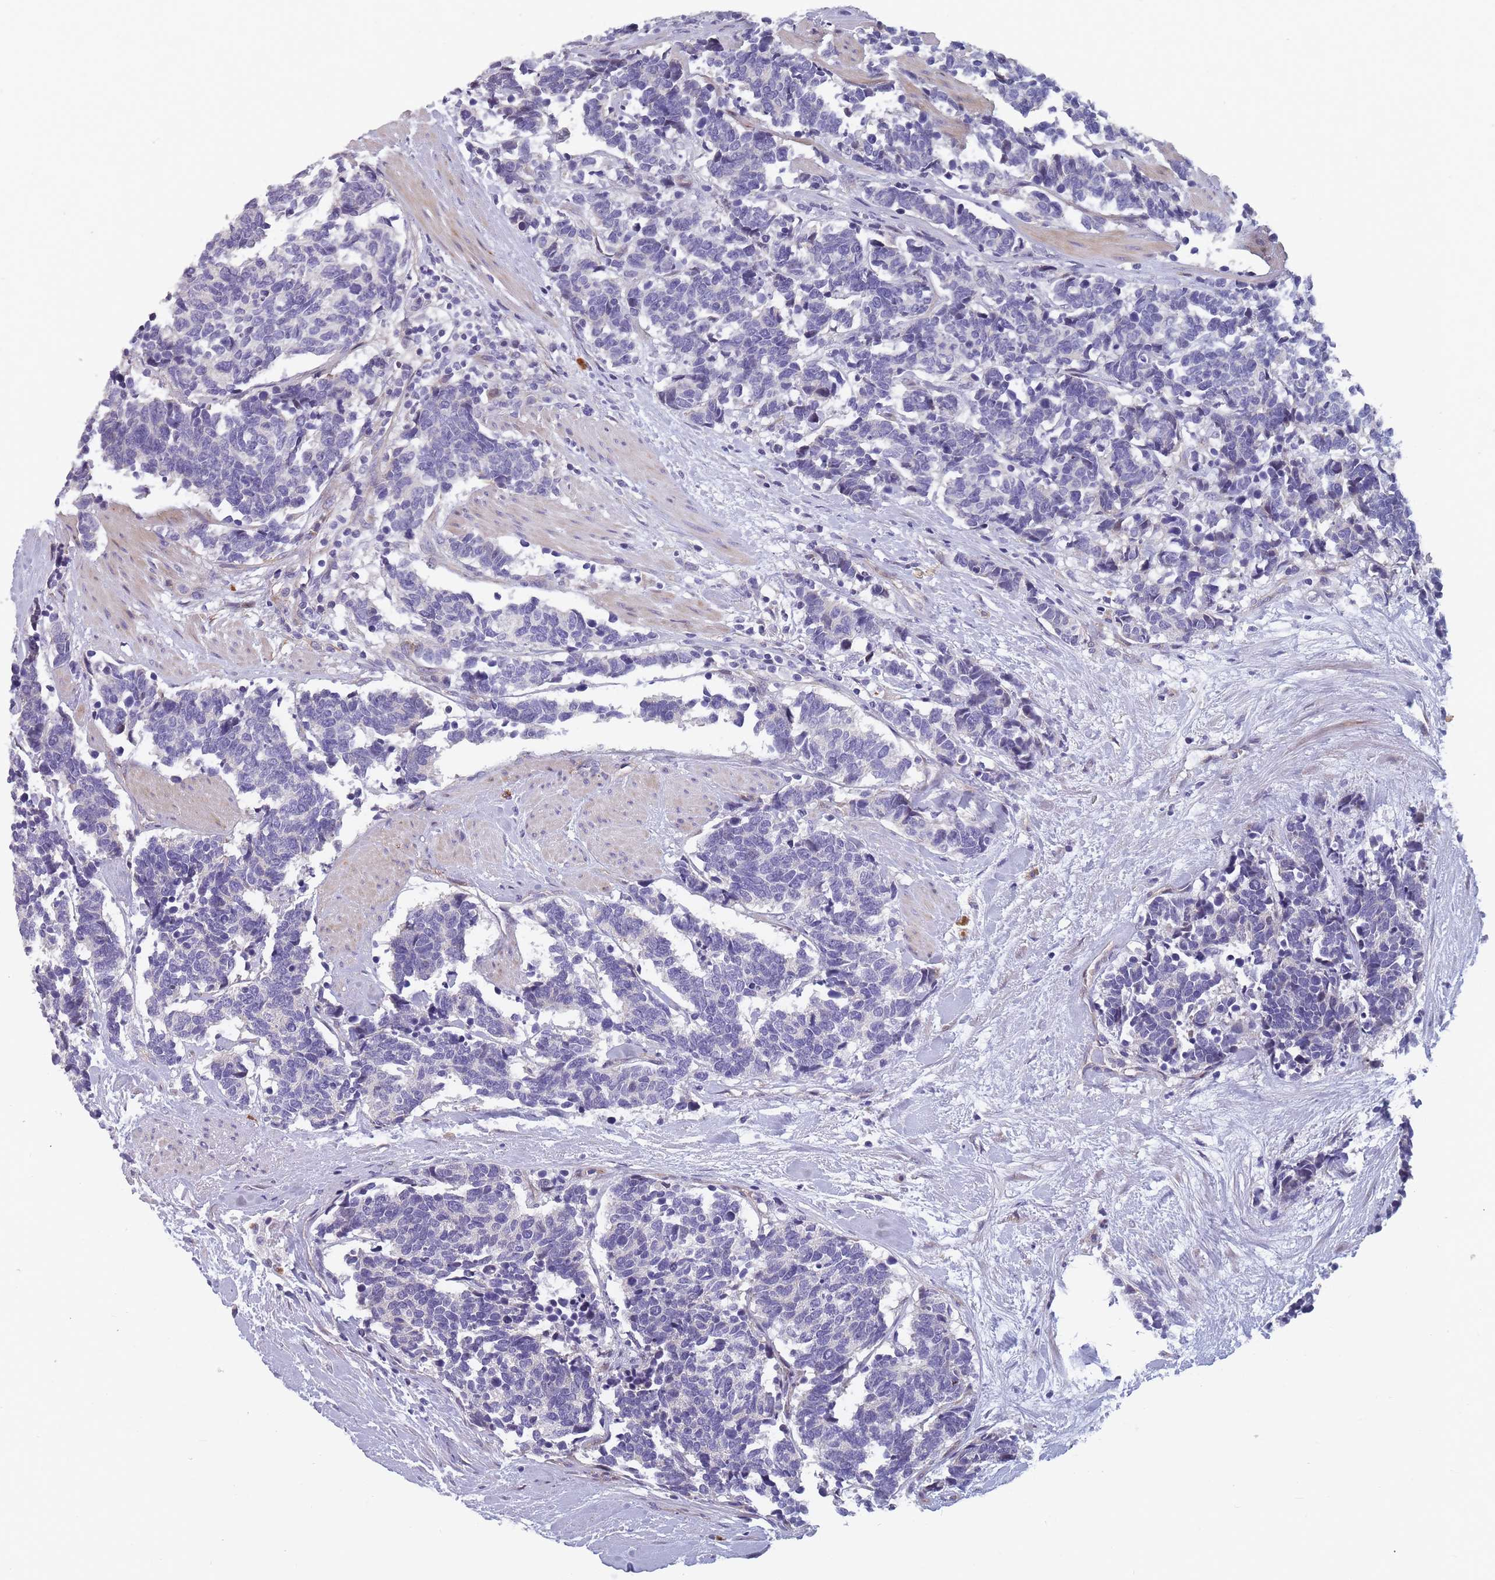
{"staining": {"intensity": "negative", "quantity": "none", "location": "none"}, "tissue": "carcinoid", "cell_type": "Tumor cells", "image_type": "cancer", "snomed": [{"axis": "morphology", "description": "Carcinoma, NOS"}, {"axis": "morphology", "description": "Carcinoid, malignant, NOS"}, {"axis": "topography", "description": "Prostate"}], "caption": "IHC micrograph of neoplastic tissue: human carcinoma stained with DAB (3,3'-diaminobenzidine) displays no significant protein staining in tumor cells. (IHC, brightfield microscopy, high magnification).", "gene": "FAM83F", "patient": {"sex": "male", "age": 57}}